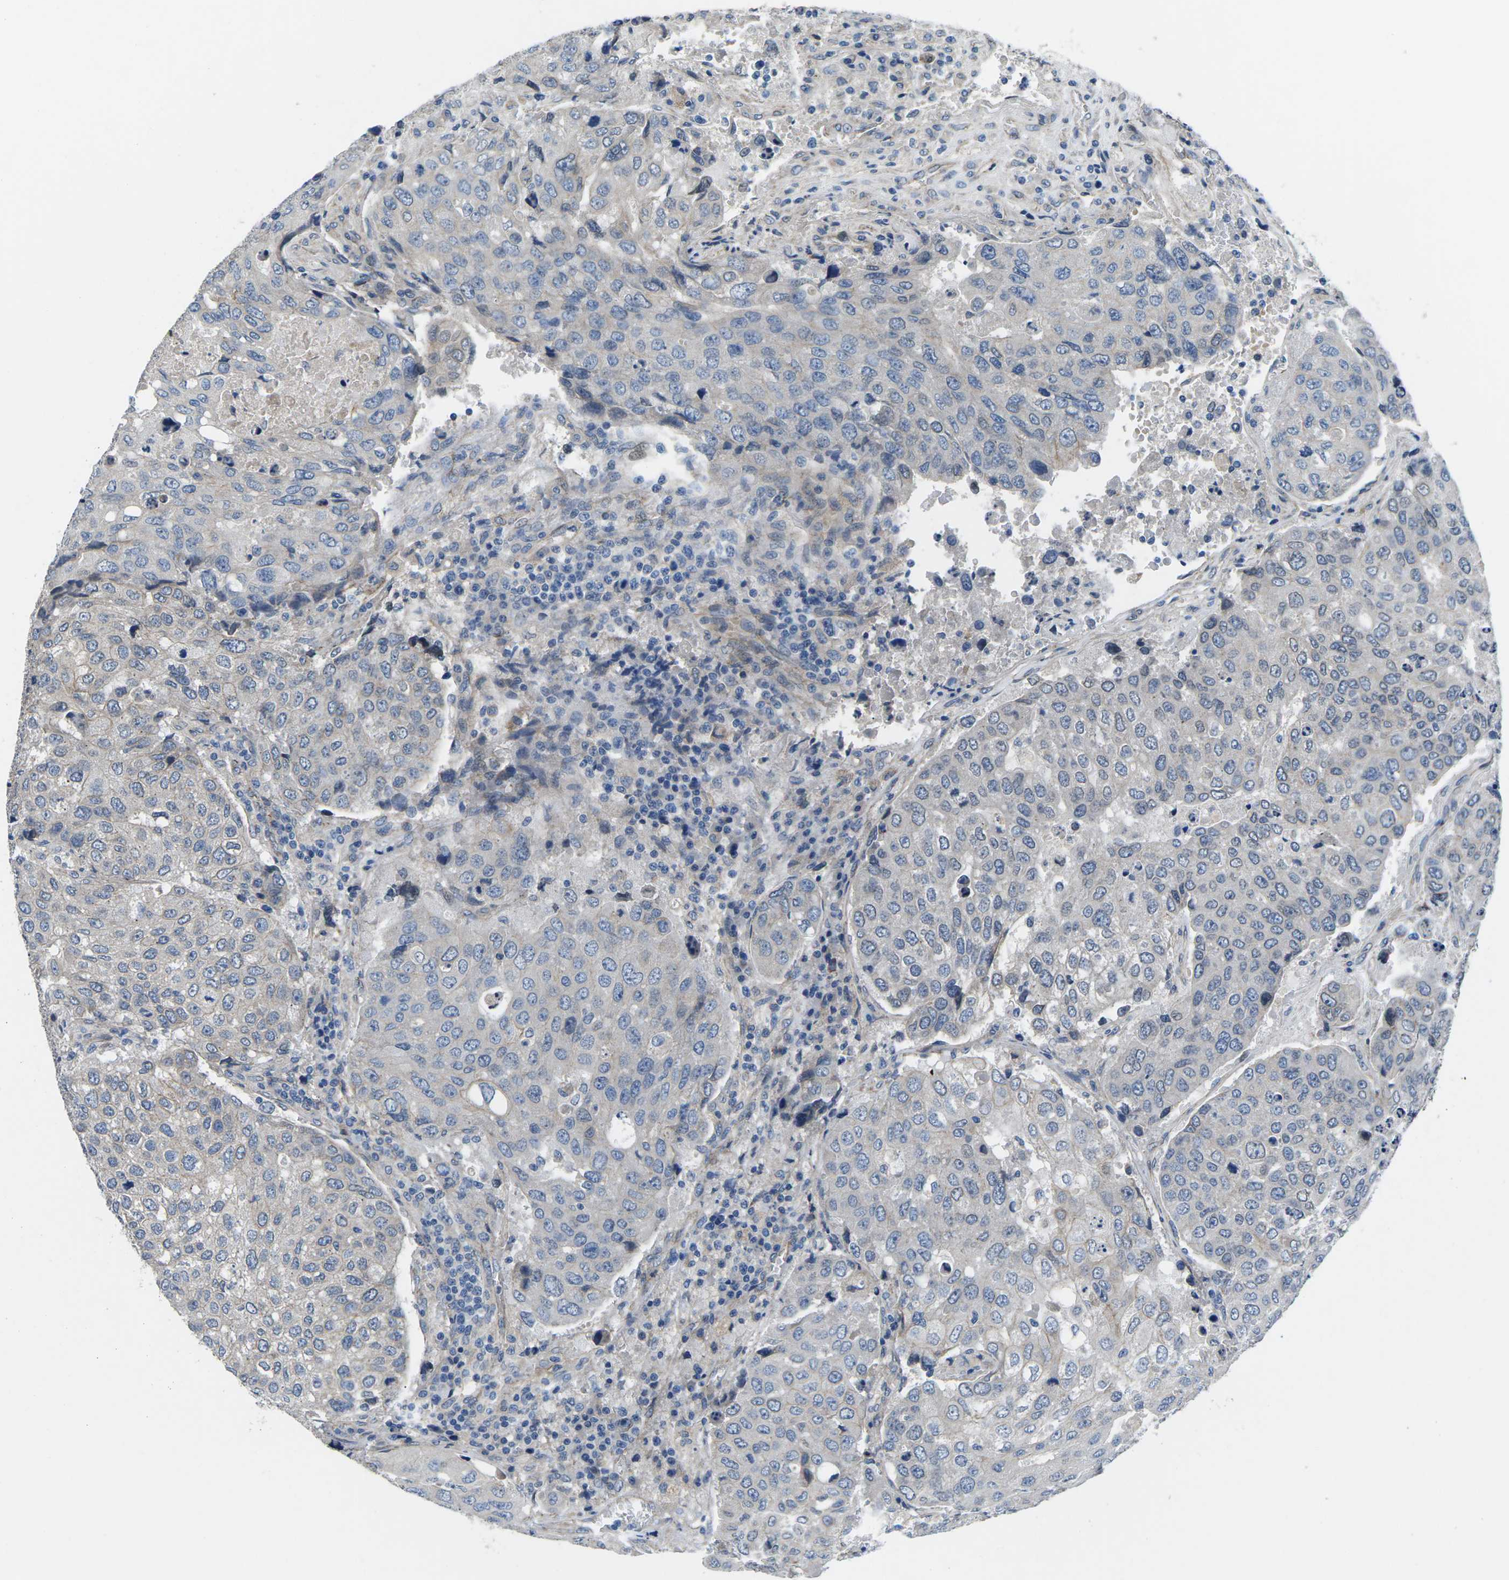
{"staining": {"intensity": "negative", "quantity": "none", "location": "none"}, "tissue": "urothelial cancer", "cell_type": "Tumor cells", "image_type": "cancer", "snomed": [{"axis": "morphology", "description": "Urothelial carcinoma, High grade"}, {"axis": "topography", "description": "Lymph node"}, {"axis": "topography", "description": "Urinary bladder"}], "caption": "IHC photomicrograph of neoplastic tissue: human urothelial carcinoma (high-grade) stained with DAB (3,3'-diaminobenzidine) reveals no significant protein expression in tumor cells. (Stains: DAB IHC with hematoxylin counter stain, Microscopy: brightfield microscopy at high magnification).", "gene": "CTNND1", "patient": {"sex": "male", "age": 51}}